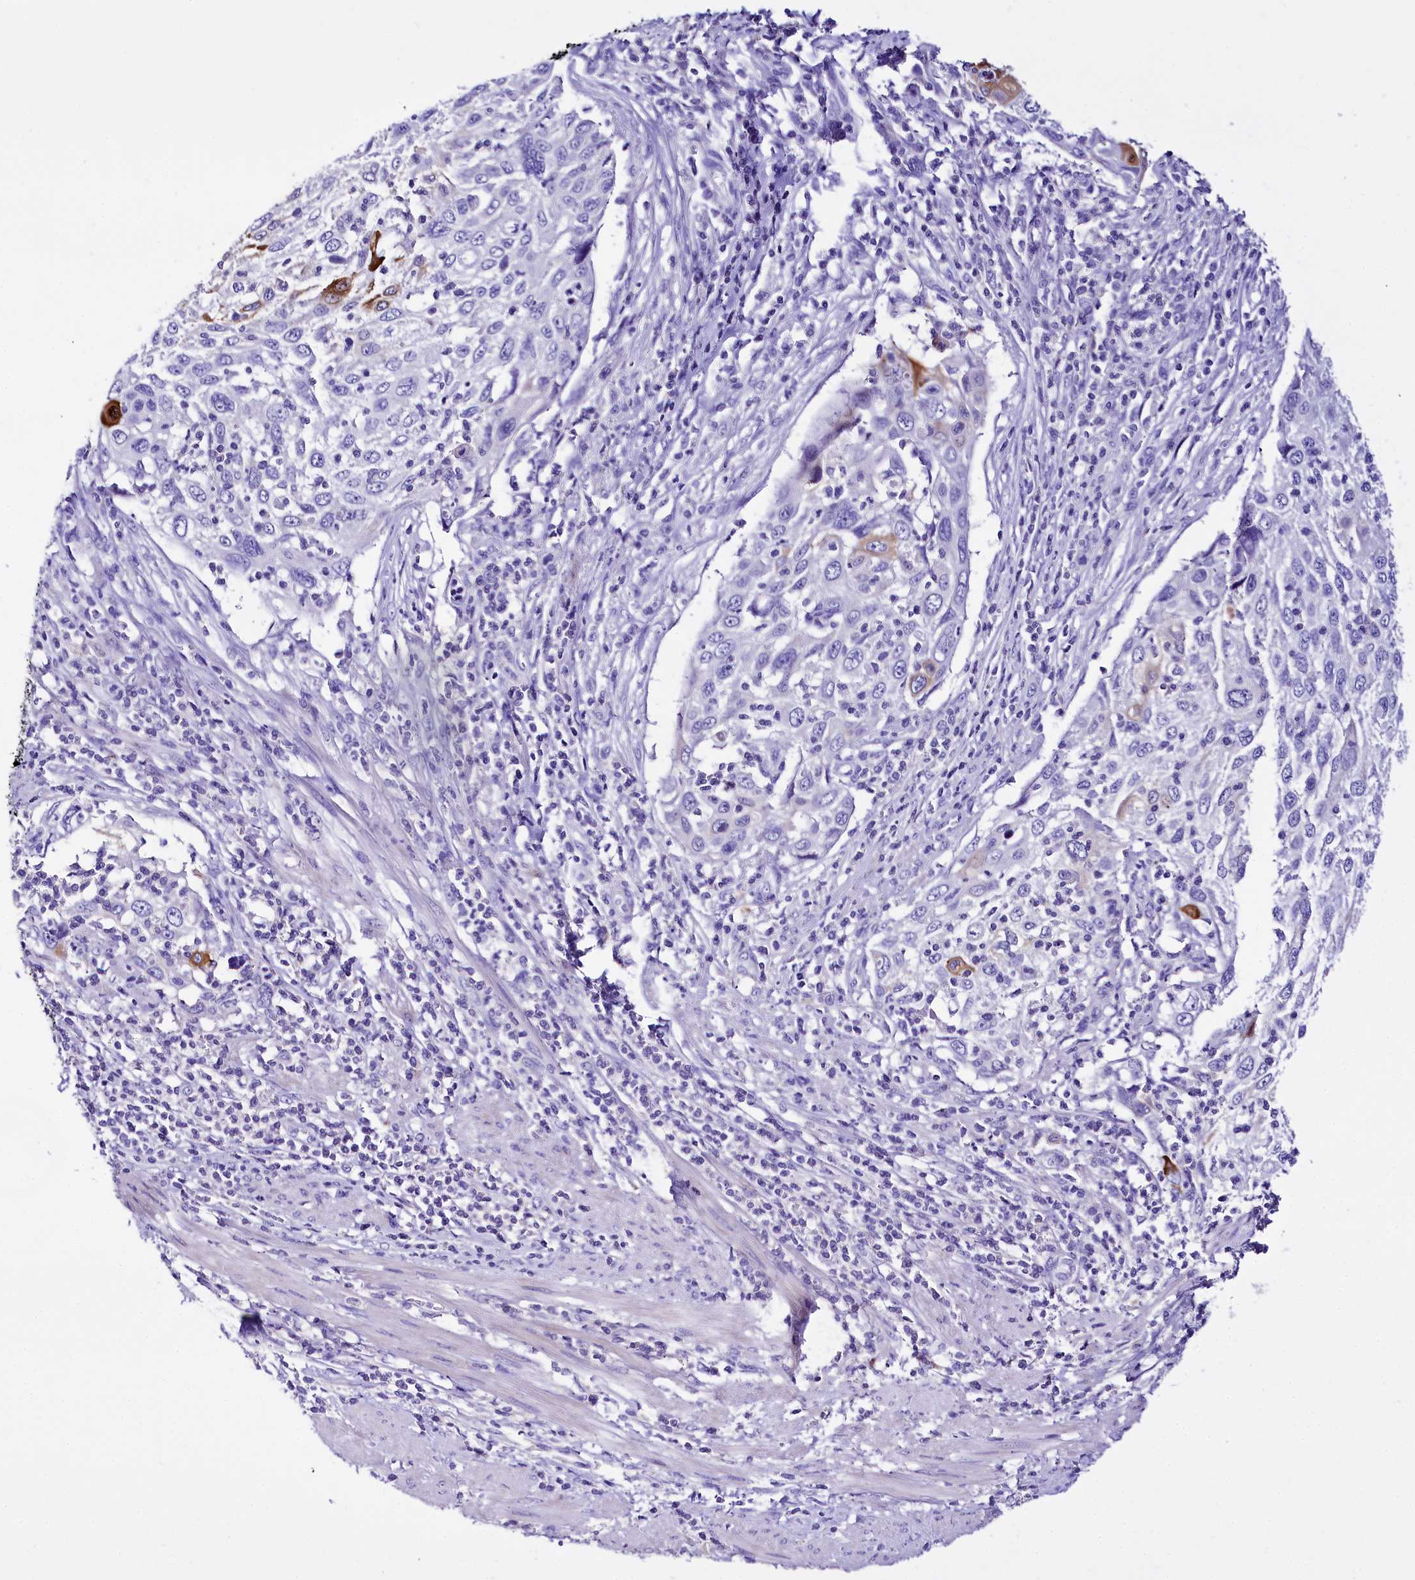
{"staining": {"intensity": "negative", "quantity": "none", "location": "none"}, "tissue": "cervical cancer", "cell_type": "Tumor cells", "image_type": "cancer", "snomed": [{"axis": "morphology", "description": "Squamous cell carcinoma, NOS"}, {"axis": "topography", "description": "Cervix"}], "caption": "IHC photomicrograph of neoplastic tissue: human cervical cancer (squamous cell carcinoma) stained with DAB (3,3'-diaminobenzidine) shows no significant protein staining in tumor cells.", "gene": "A2ML1", "patient": {"sex": "female", "age": 70}}